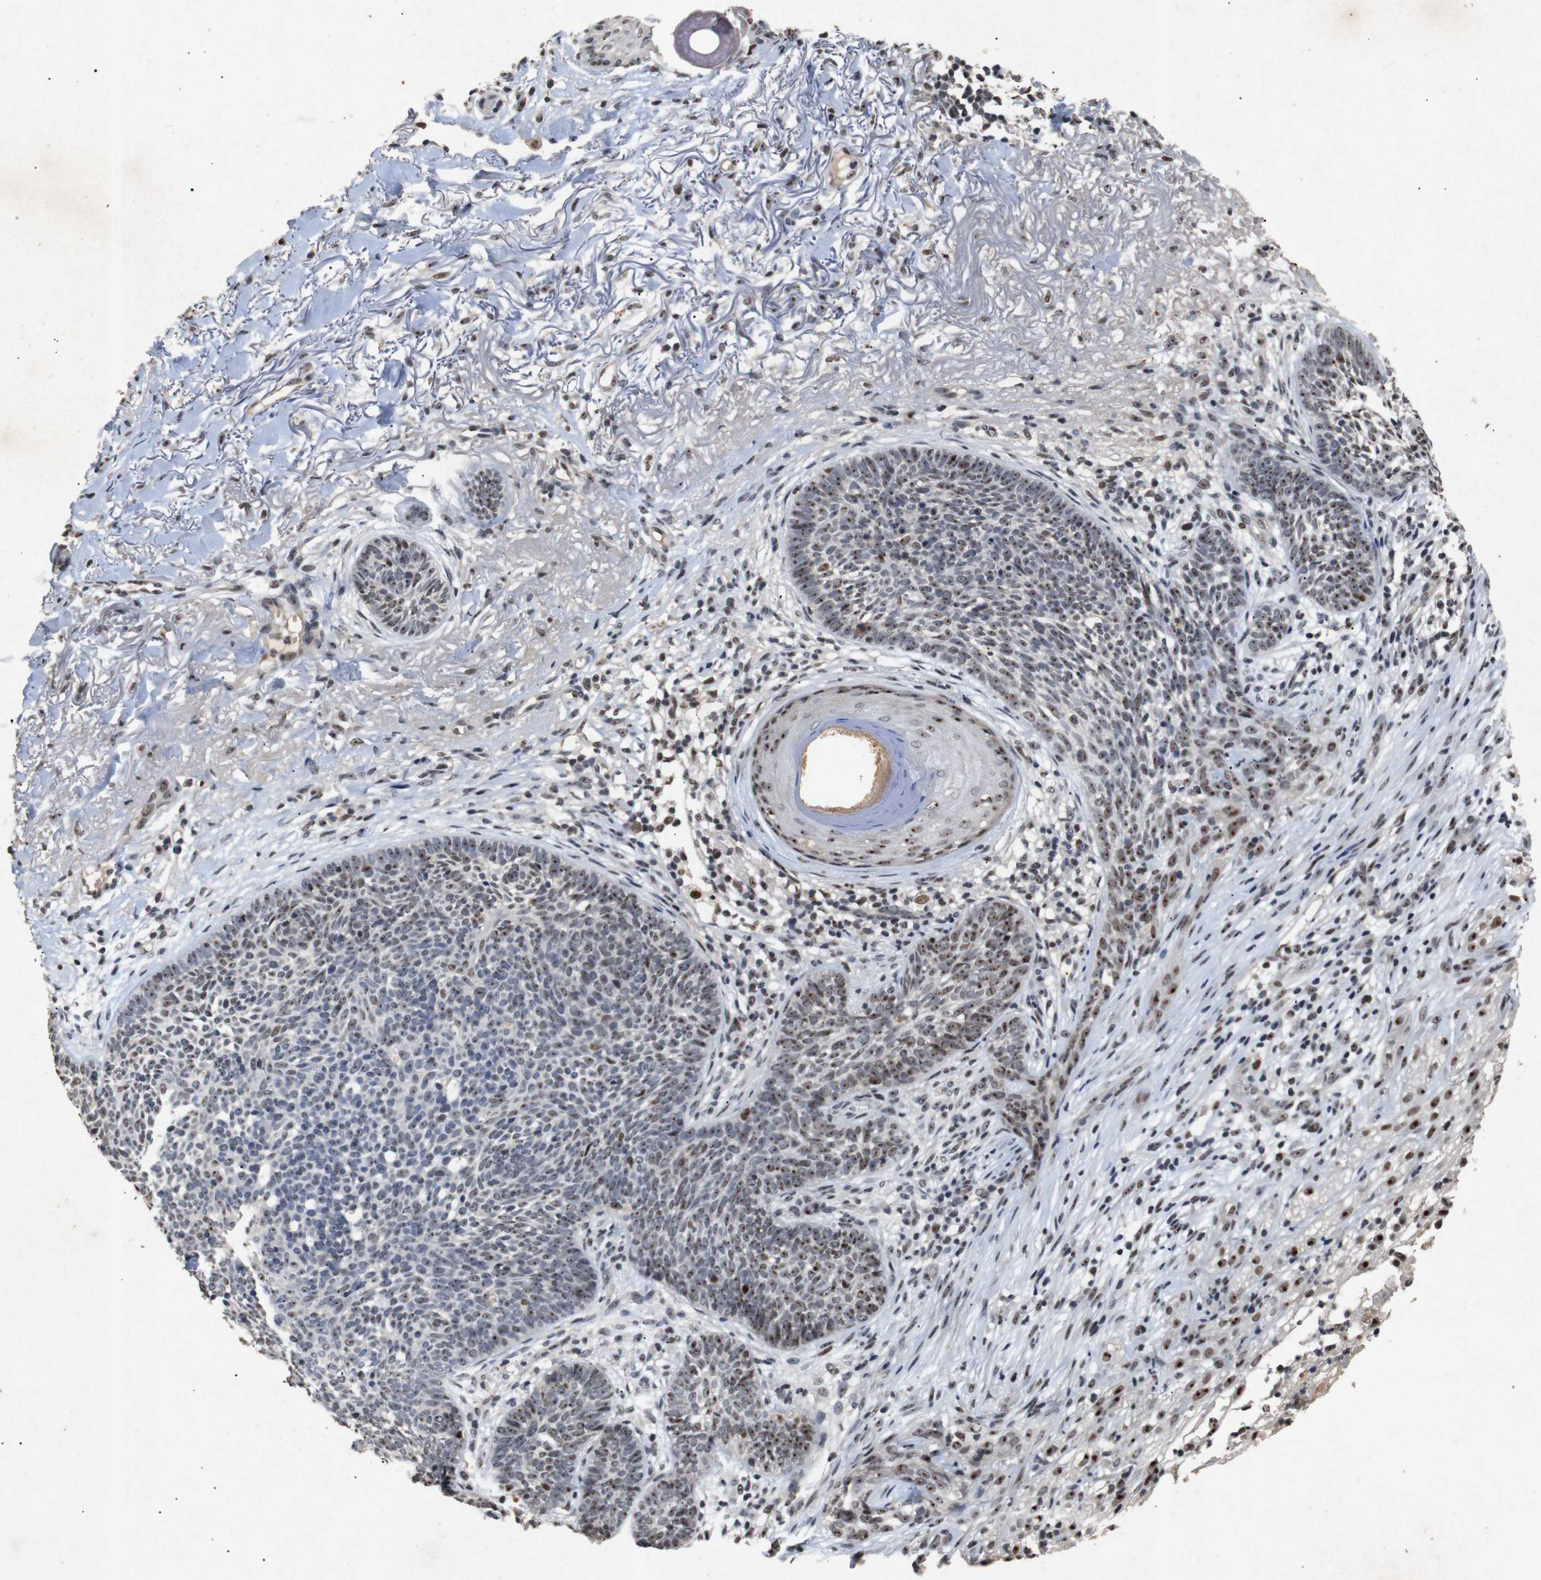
{"staining": {"intensity": "moderate", "quantity": ">75%", "location": "nuclear"}, "tissue": "skin cancer", "cell_type": "Tumor cells", "image_type": "cancer", "snomed": [{"axis": "morphology", "description": "Basal cell carcinoma"}, {"axis": "topography", "description": "Skin"}], "caption": "Skin cancer (basal cell carcinoma) stained for a protein (brown) reveals moderate nuclear positive expression in approximately >75% of tumor cells.", "gene": "PARN", "patient": {"sex": "female", "age": 70}}